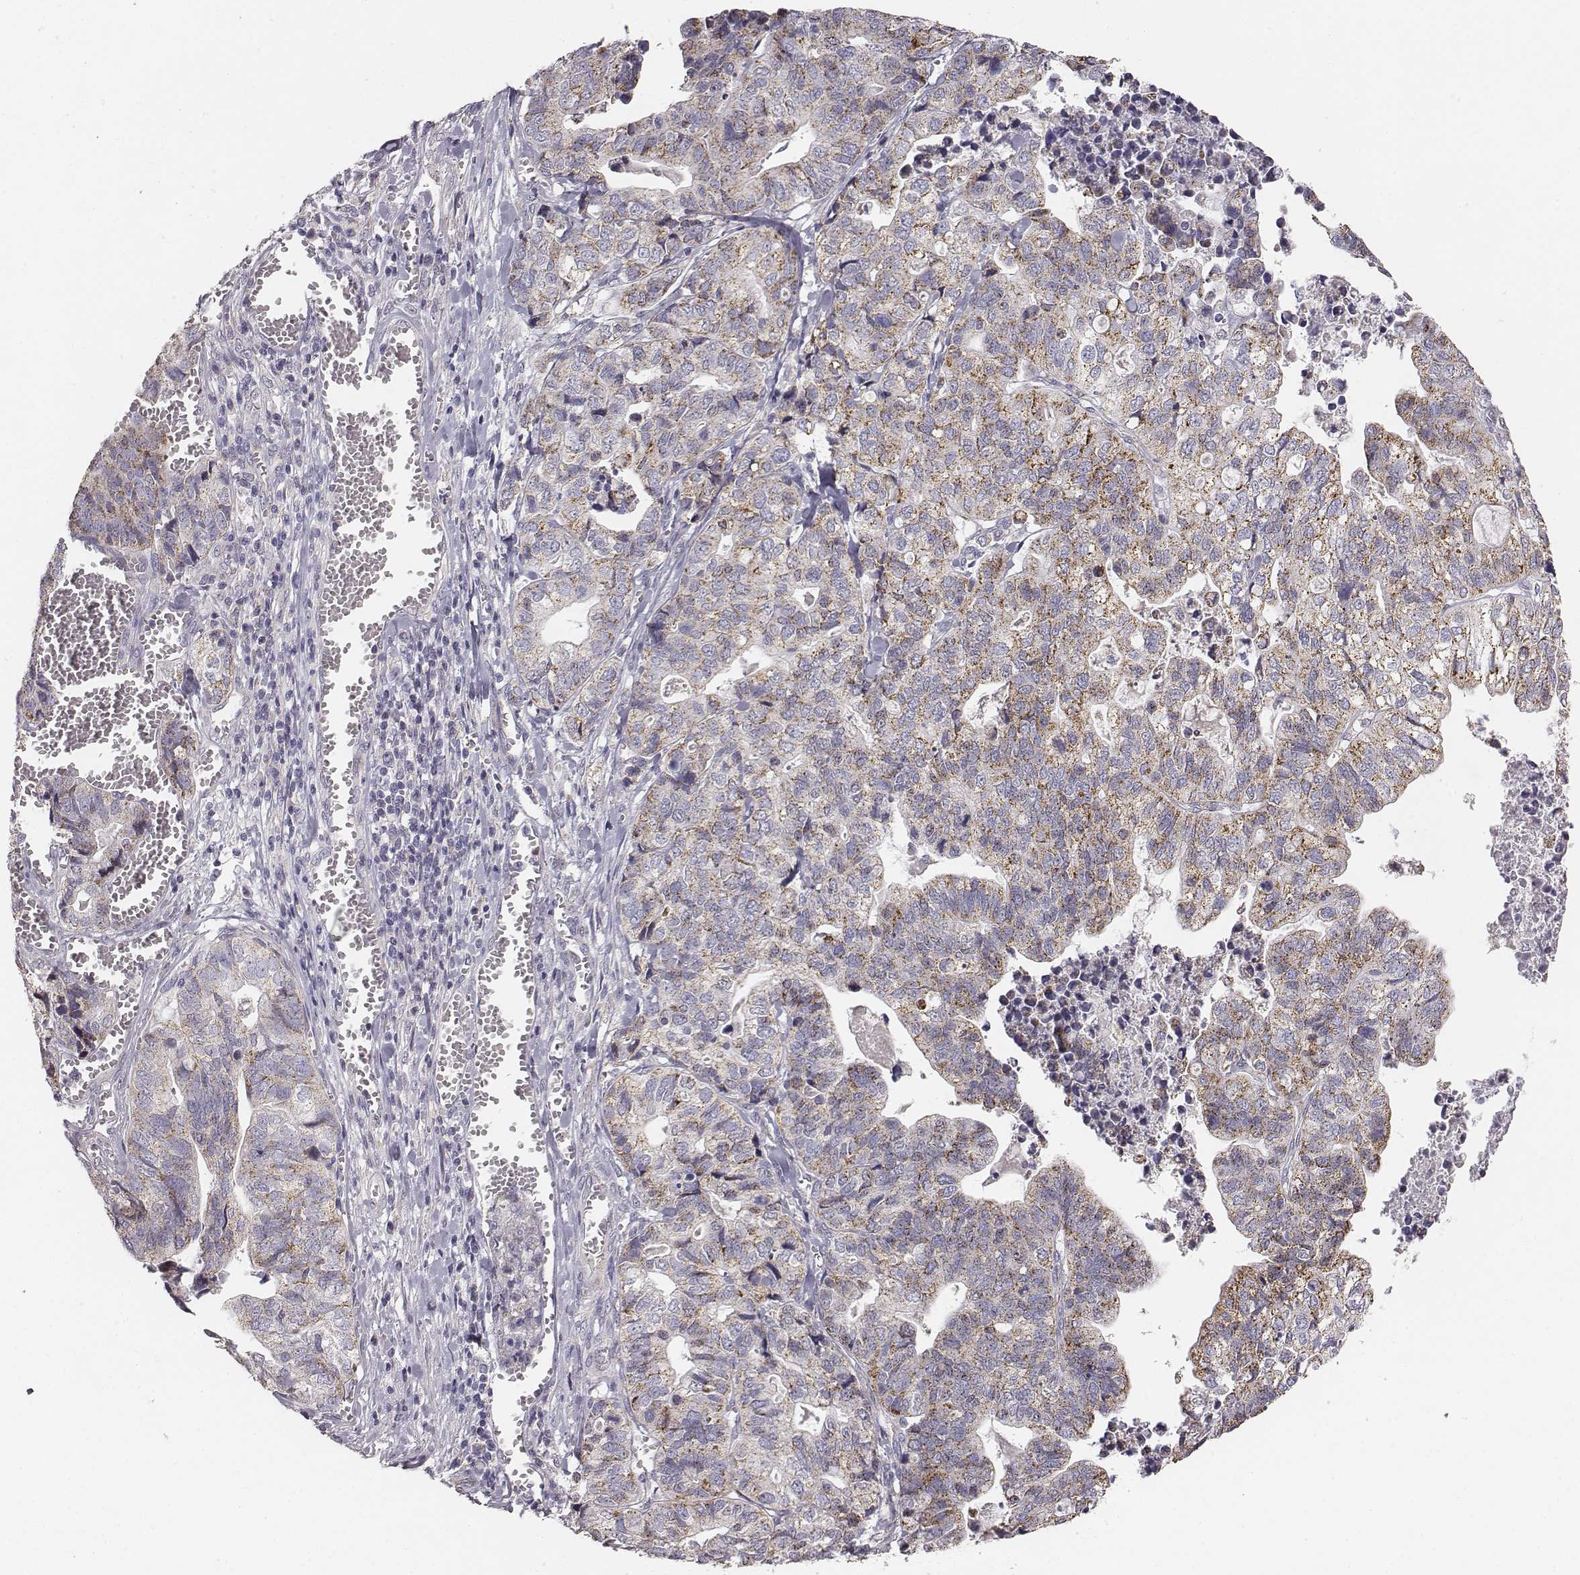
{"staining": {"intensity": "moderate", "quantity": ">75%", "location": "cytoplasmic/membranous"}, "tissue": "stomach cancer", "cell_type": "Tumor cells", "image_type": "cancer", "snomed": [{"axis": "morphology", "description": "Adenocarcinoma, NOS"}, {"axis": "topography", "description": "Stomach, upper"}], "caption": "This histopathology image displays stomach cancer (adenocarcinoma) stained with immunohistochemistry (IHC) to label a protein in brown. The cytoplasmic/membranous of tumor cells show moderate positivity for the protein. Nuclei are counter-stained blue.", "gene": "ABCD3", "patient": {"sex": "female", "age": 67}}